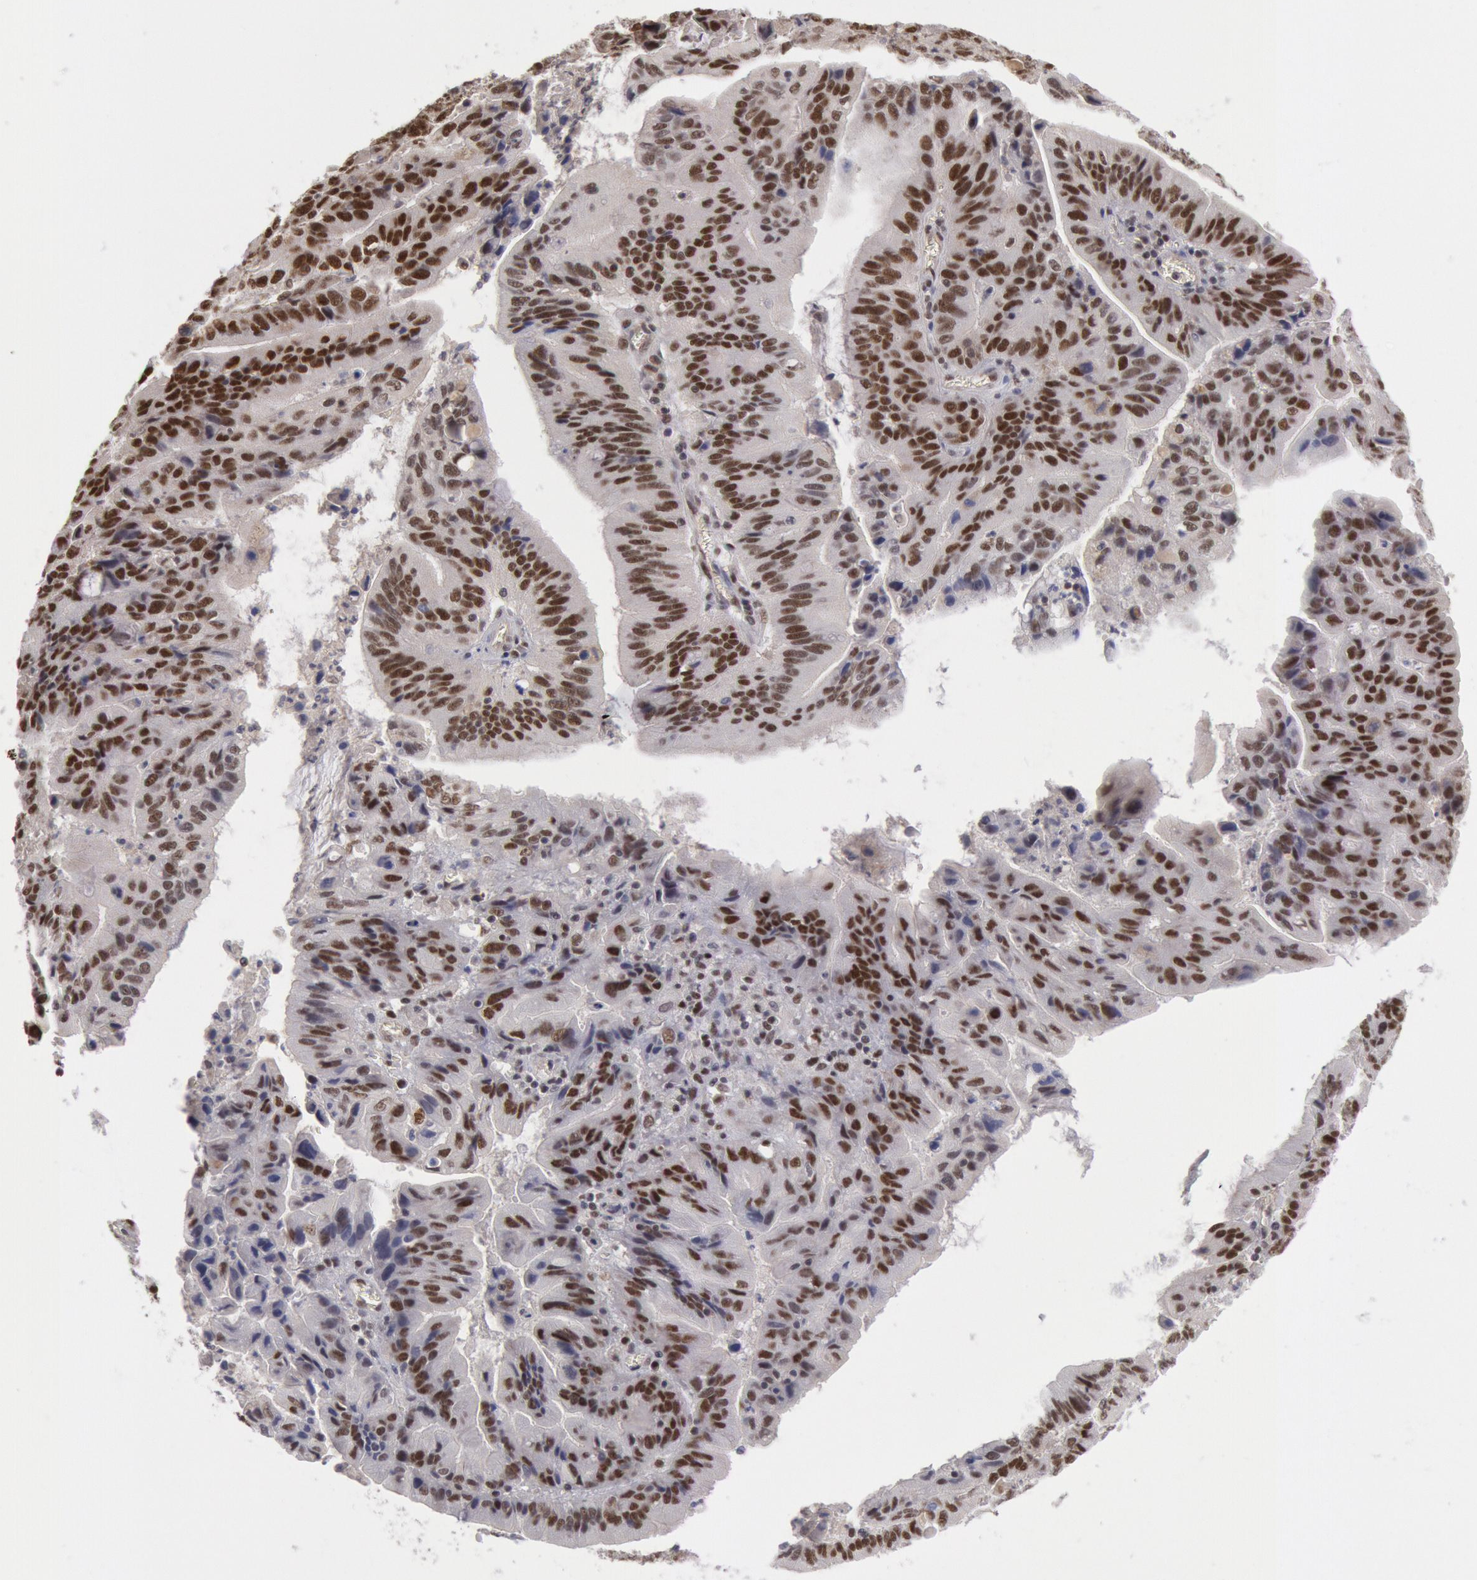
{"staining": {"intensity": "moderate", "quantity": ">75%", "location": "nuclear"}, "tissue": "stomach cancer", "cell_type": "Tumor cells", "image_type": "cancer", "snomed": [{"axis": "morphology", "description": "Adenocarcinoma, NOS"}, {"axis": "topography", "description": "Stomach, upper"}], "caption": "Immunohistochemistry (IHC) staining of stomach cancer (adenocarcinoma), which displays medium levels of moderate nuclear positivity in approximately >75% of tumor cells indicating moderate nuclear protein expression. The staining was performed using DAB (3,3'-diaminobenzidine) (brown) for protein detection and nuclei were counterstained in hematoxylin (blue).", "gene": "PPP4R3B", "patient": {"sex": "male", "age": 63}}